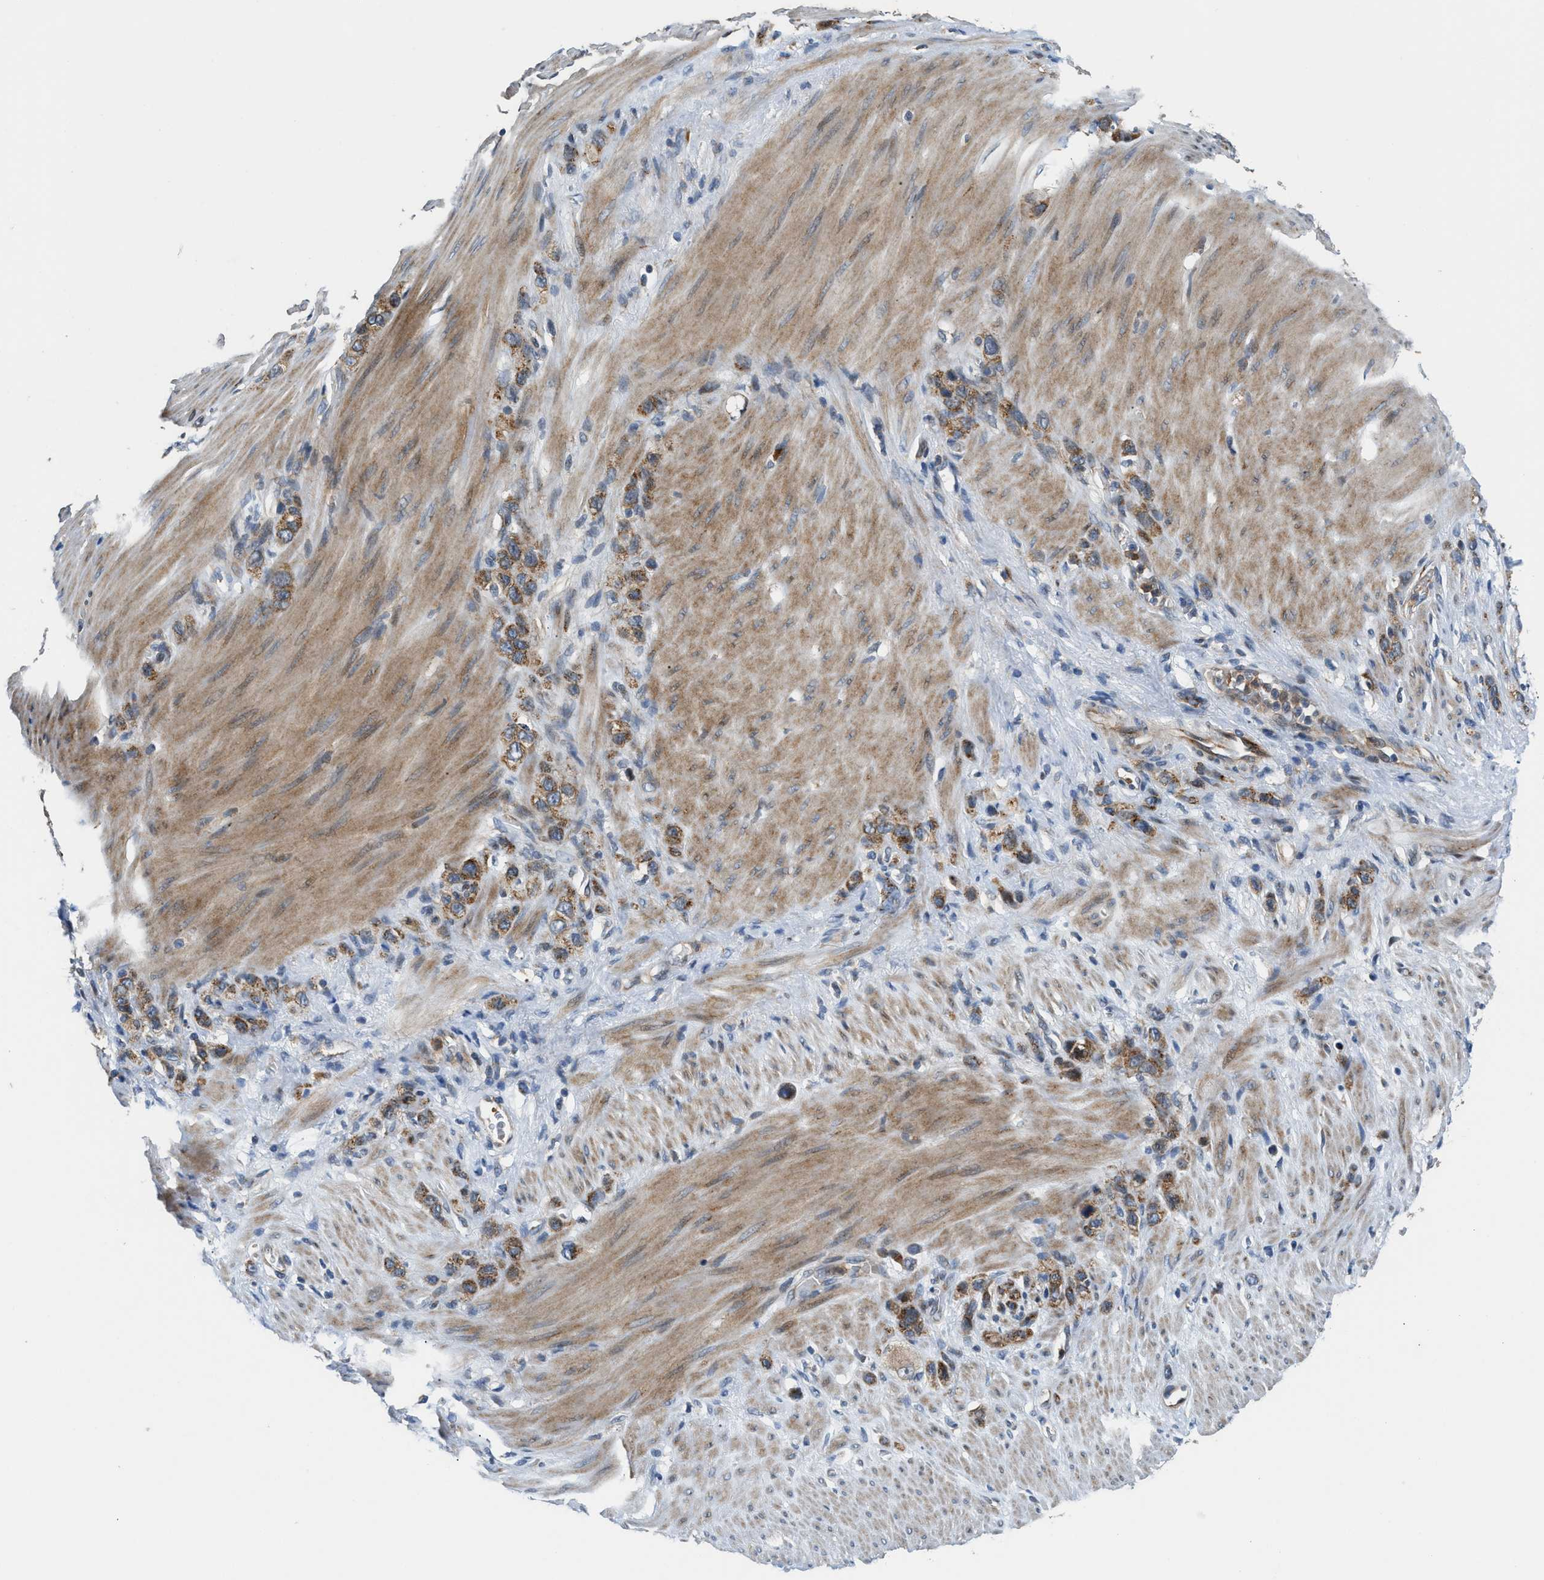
{"staining": {"intensity": "moderate", "quantity": ">75%", "location": "cytoplasmic/membranous"}, "tissue": "stomach cancer", "cell_type": "Tumor cells", "image_type": "cancer", "snomed": [{"axis": "morphology", "description": "Adenocarcinoma, NOS"}, {"axis": "morphology", "description": "Adenocarcinoma, High grade"}, {"axis": "topography", "description": "Stomach, upper"}, {"axis": "topography", "description": "Stomach, lower"}], "caption": "Moderate cytoplasmic/membranous positivity is present in about >75% of tumor cells in adenocarcinoma (high-grade) (stomach).", "gene": "FUT8", "patient": {"sex": "female", "age": 65}}